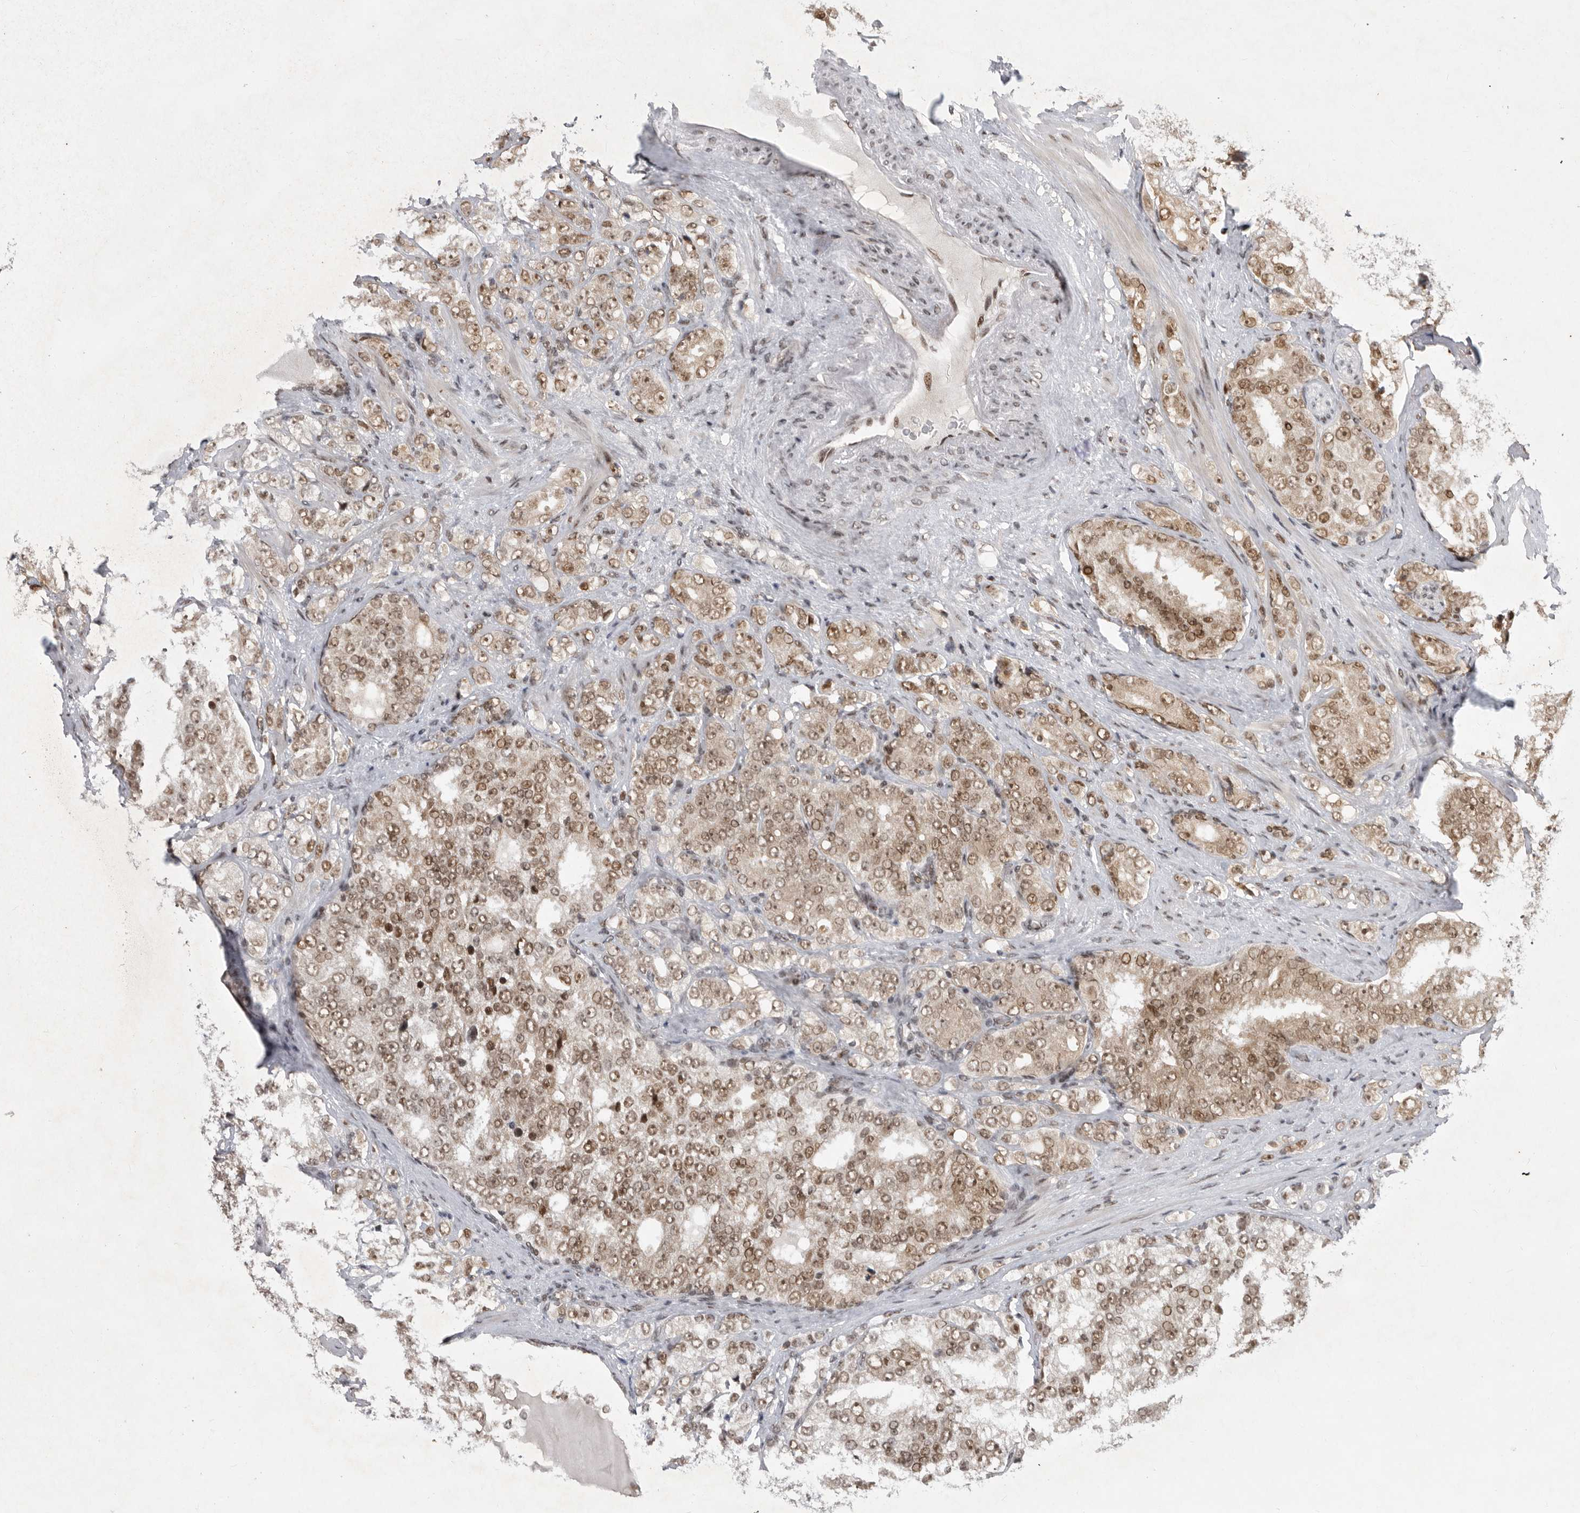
{"staining": {"intensity": "moderate", "quantity": ">75%", "location": "nuclear"}, "tissue": "prostate cancer", "cell_type": "Tumor cells", "image_type": "cancer", "snomed": [{"axis": "morphology", "description": "Adenocarcinoma, High grade"}, {"axis": "topography", "description": "Prostate"}], "caption": "Immunohistochemical staining of prostate cancer displays medium levels of moderate nuclear protein expression in approximately >75% of tumor cells.", "gene": "ZNF830", "patient": {"sex": "male", "age": 58}}